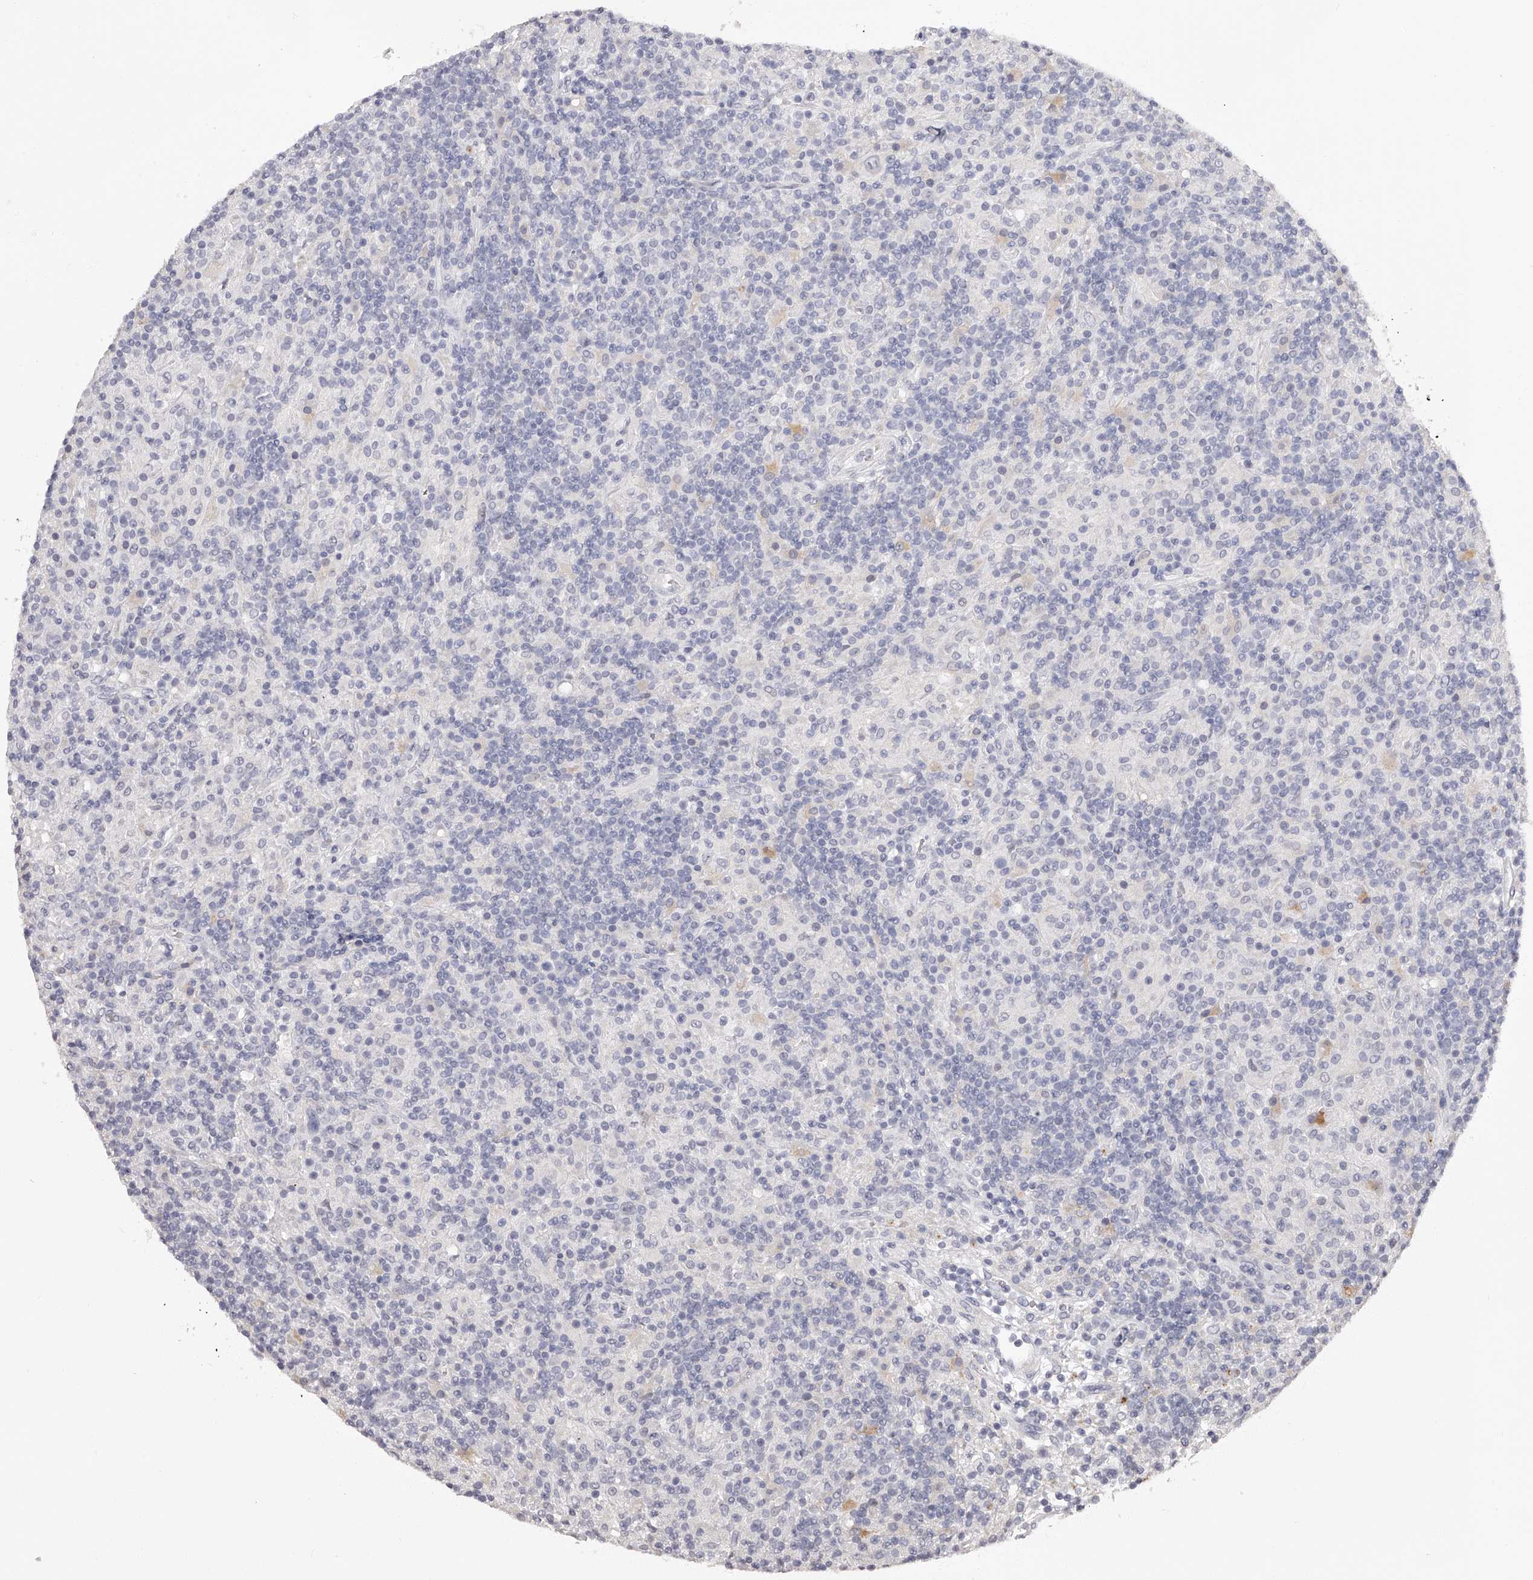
{"staining": {"intensity": "negative", "quantity": "none", "location": "none"}, "tissue": "lymphoma", "cell_type": "Tumor cells", "image_type": "cancer", "snomed": [{"axis": "morphology", "description": "Hodgkin's disease, NOS"}, {"axis": "topography", "description": "Lymph node"}], "caption": "DAB (3,3'-diaminobenzidine) immunohistochemical staining of human Hodgkin's disease demonstrates no significant expression in tumor cells.", "gene": "SLC35D3", "patient": {"sex": "male", "age": 70}}